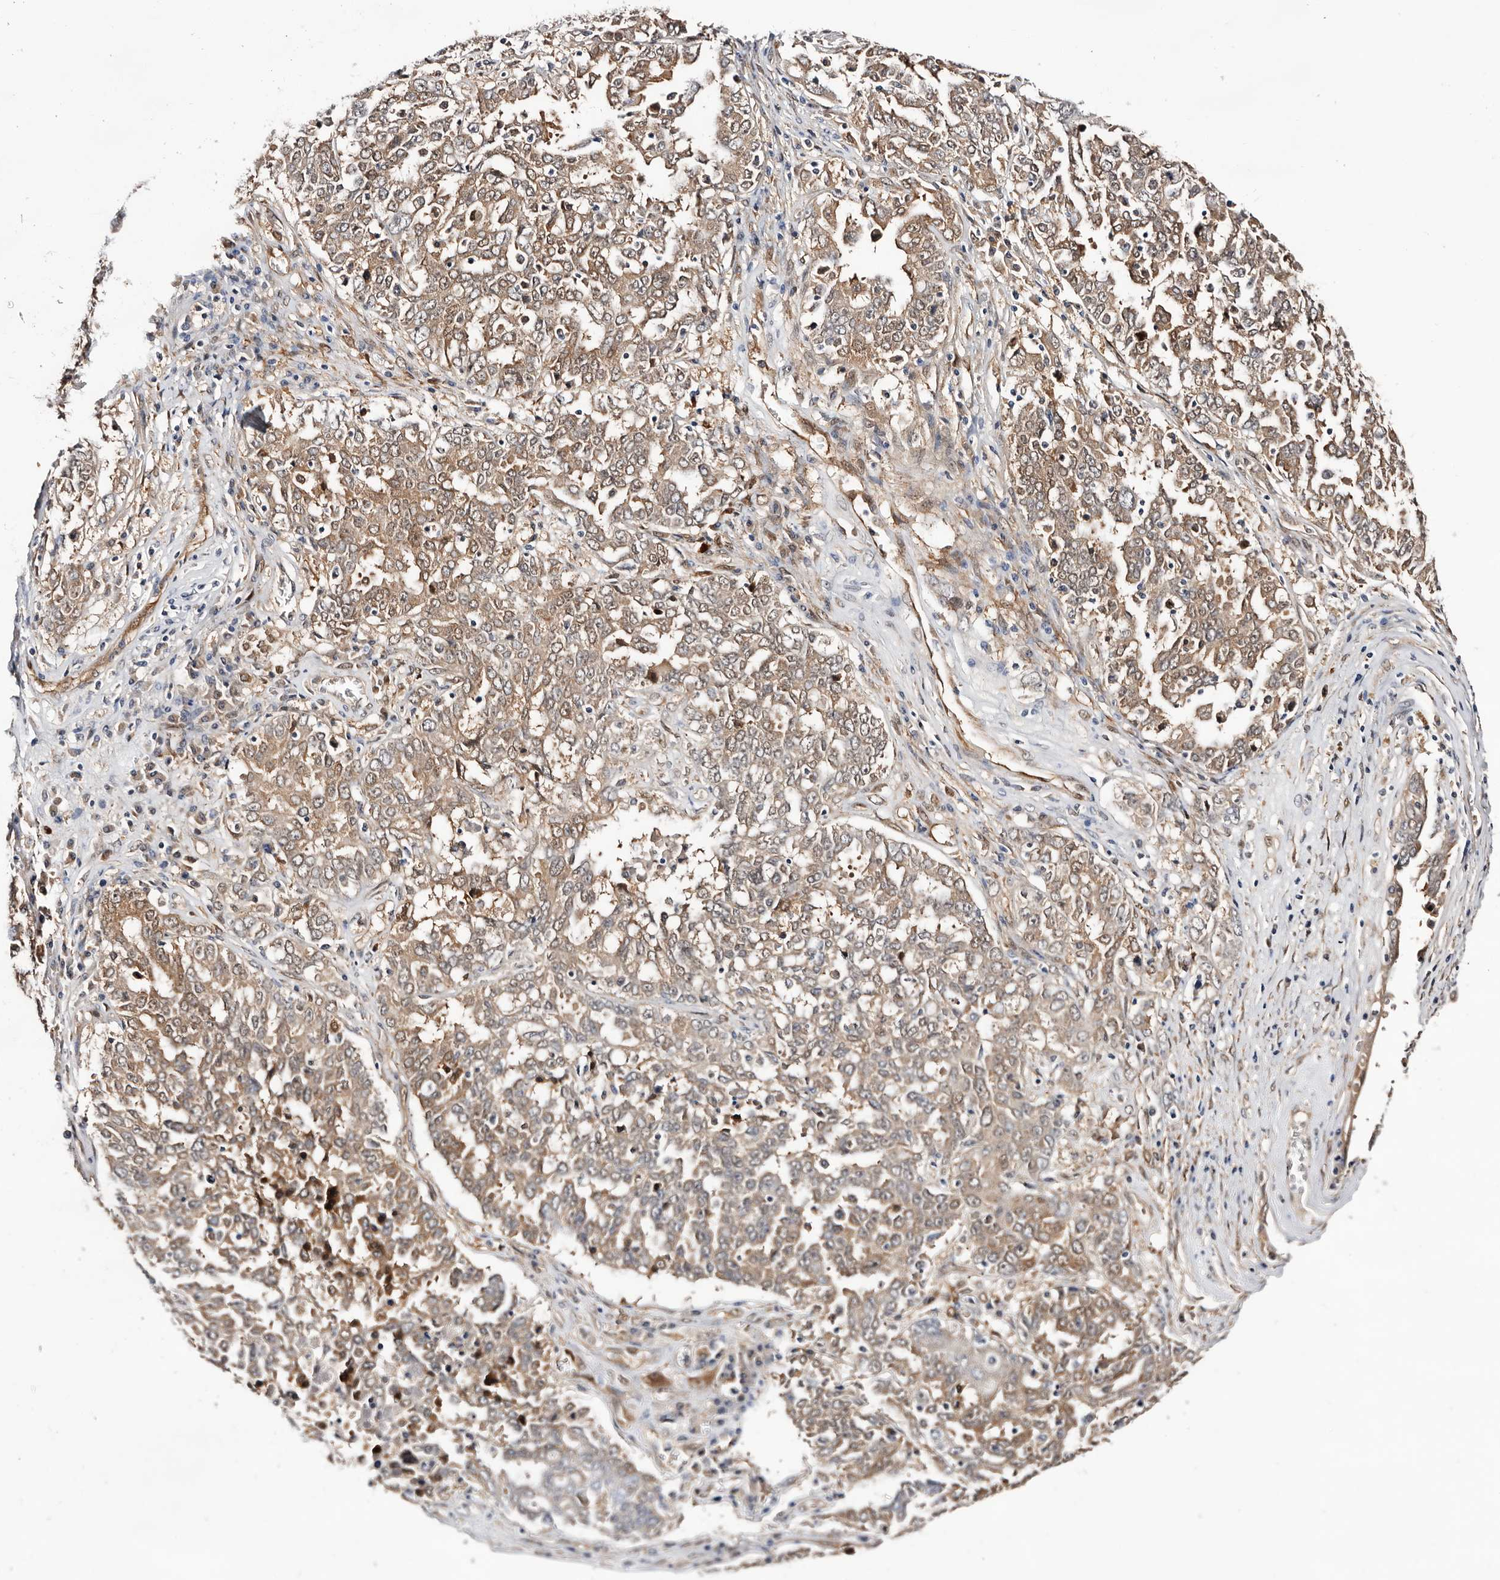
{"staining": {"intensity": "weak", "quantity": ">75%", "location": "cytoplasmic/membranous"}, "tissue": "ovarian cancer", "cell_type": "Tumor cells", "image_type": "cancer", "snomed": [{"axis": "morphology", "description": "Carcinoma, endometroid"}, {"axis": "topography", "description": "Ovary"}], "caption": "DAB immunohistochemical staining of human ovarian cancer (endometroid carcinoma) demonstrates weak cytoplasmic/membranous protein staining in approximately >75% of tumor cells.", "gene": "TP53I3", "patient": {"sex": "female", "age": 62}}